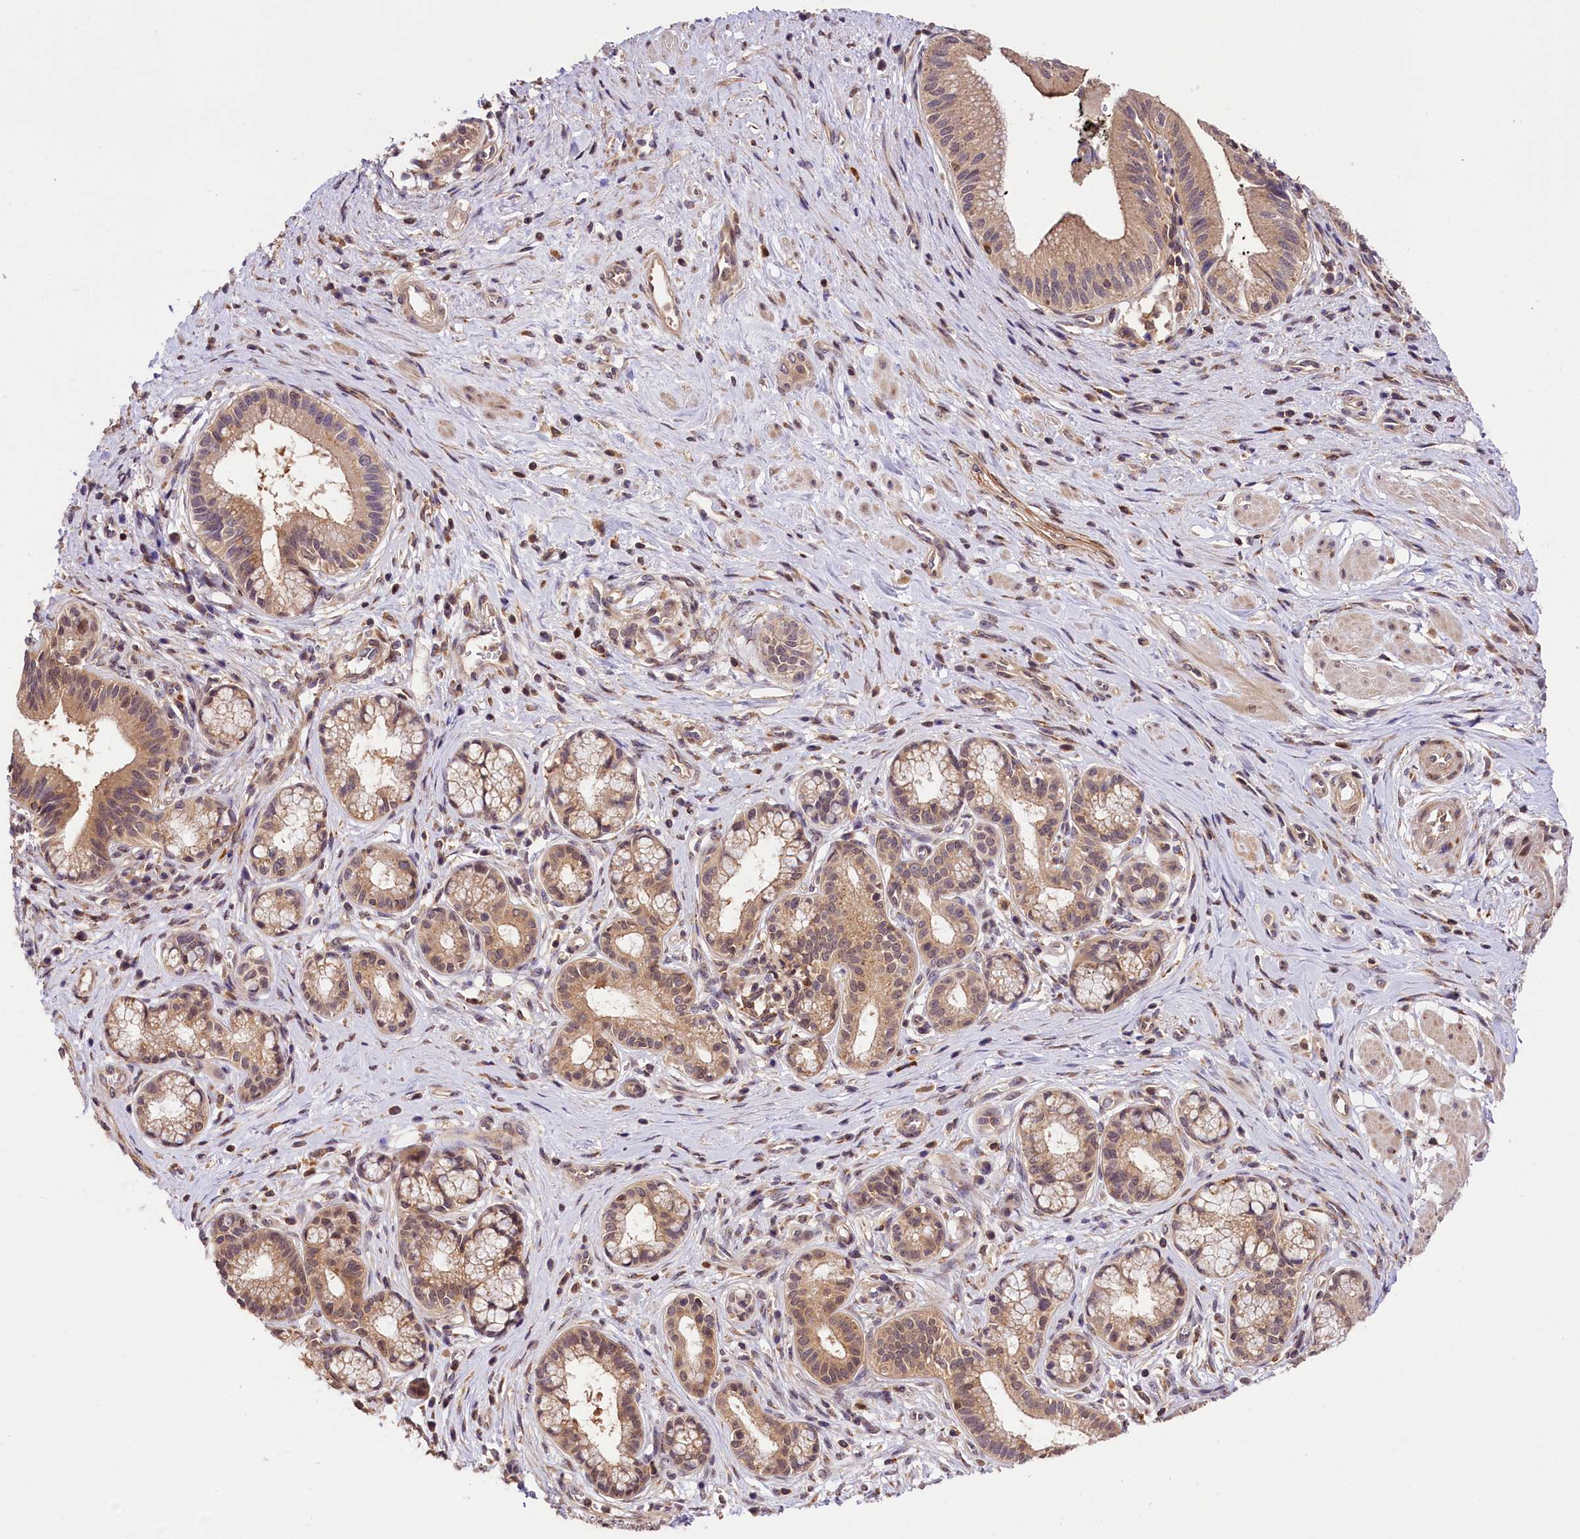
{"staining": {"intensity": "weak", "quantity": ">75%", "location": "cytoplasmic/membranous"}, "tissue": "pancreatic cancer", "cell_type": "Tumor cells", "image_type": "cancer", "snomed": [{"axis": "morphology", "description": "Adenocarcinoma, NOS"}, {"axis": "topography", "description": "Pancreas"}], "caption": "Protein staining of pancreatic cancer (adenocarcinoma) tissue exhibits weak cytoplasmic/membranous expression in about >75% of tumor cells.", "gene": "CHORDC1", "patient": {"sex": "male", "age": 72}}